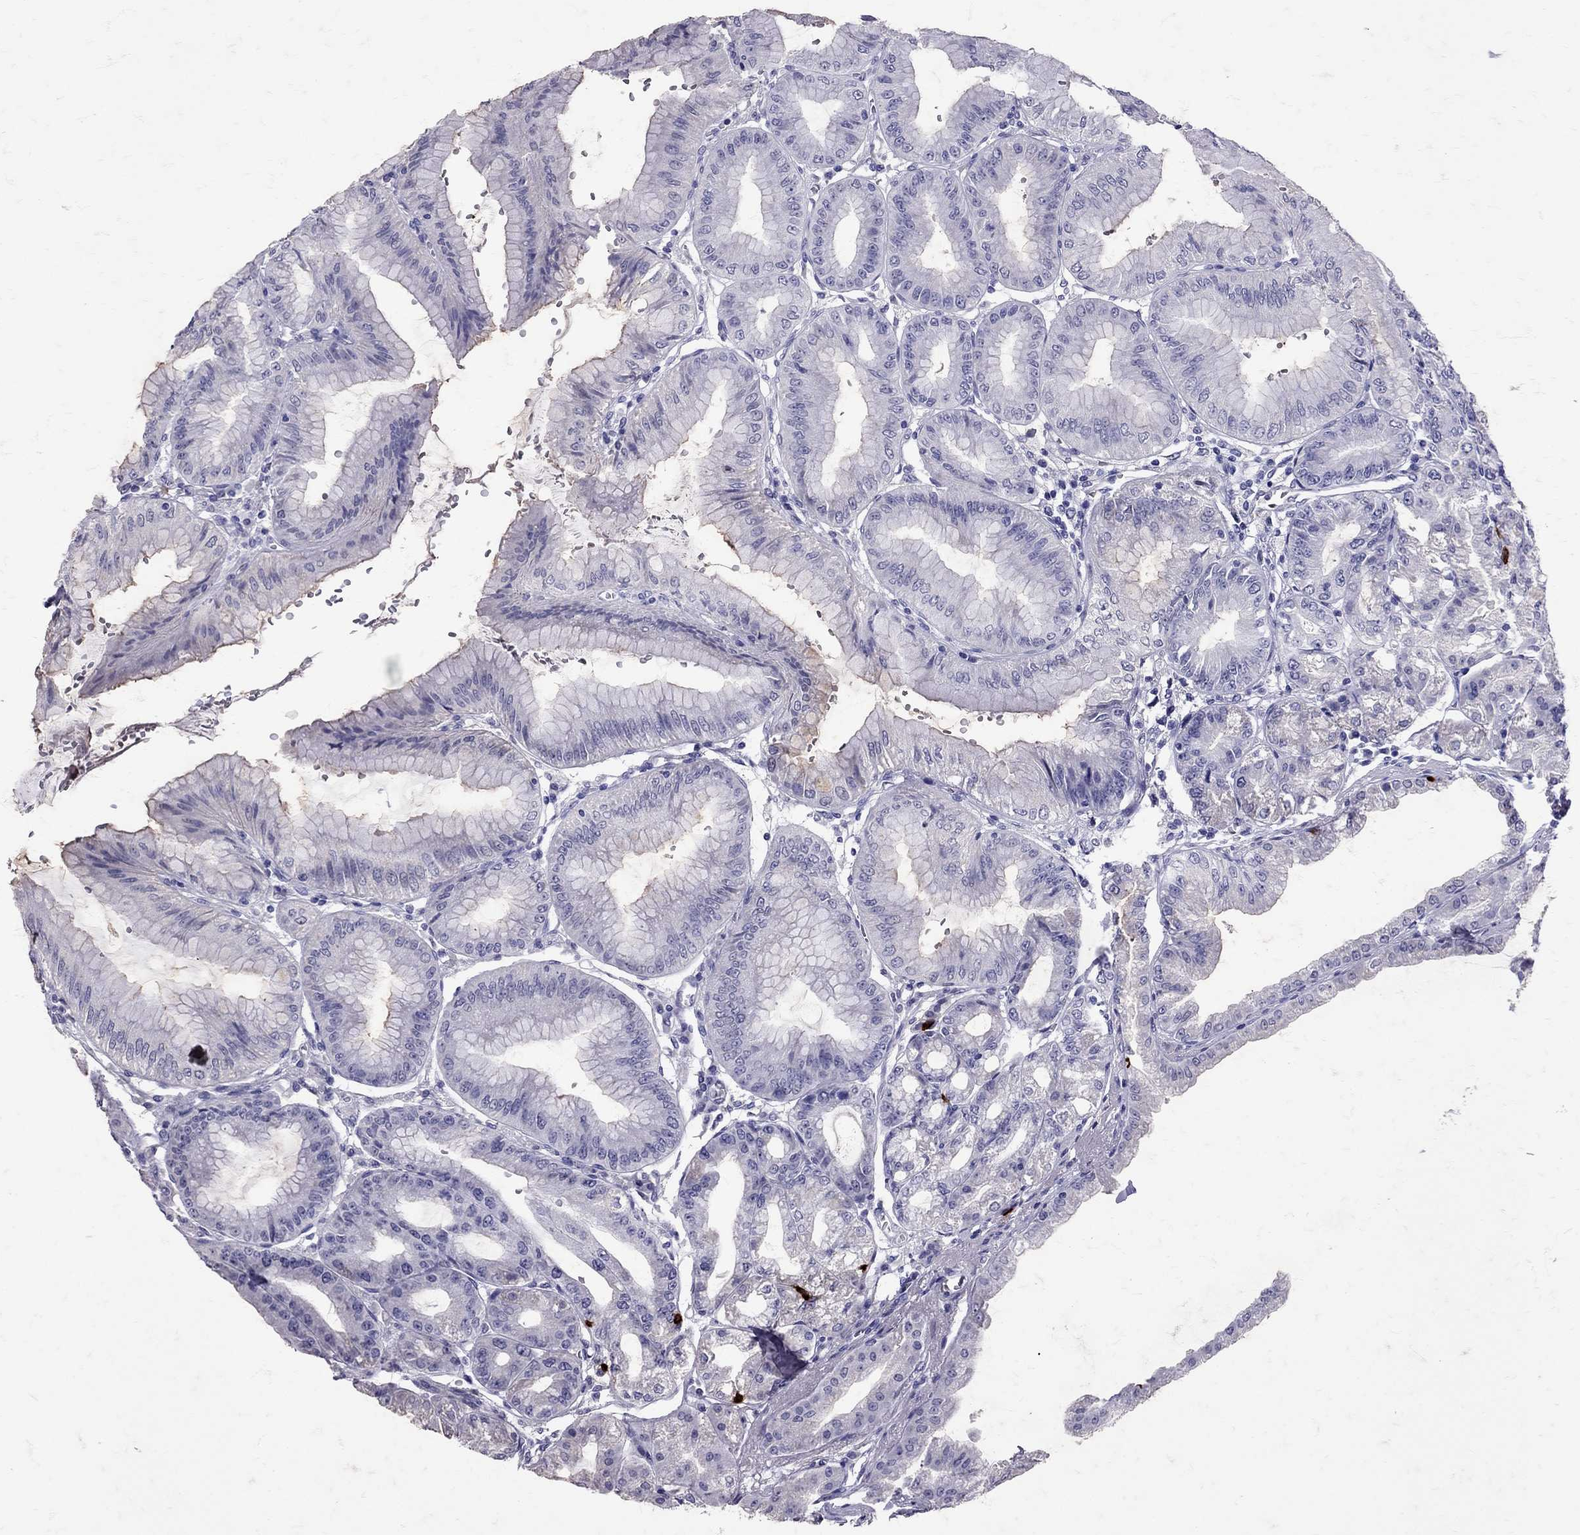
{"staining": {"intensity": "strong", "quantity": "<25%", "location": "cytoplasmic/membranous"}, "tissue": "stomach", "cell_type": "Glandular cells", "image_type": "normal", "snomed": [{"axis": "morphology", "description": "Normal tissue, NOS"}, {"axis": "topography", "description": "Stomach"}], "caption": "Immunohistochemistry (DAB (3,3'-diaminobenzidine)) staining of unremarkable human stomach displays strong cytoplasmic/membranous protein staining in approximately <25% of glandular cells. (IHC, brightfield microscopy, high magnification).", "gene": "SST", "patient": {"sex": "male", "age": 71}}